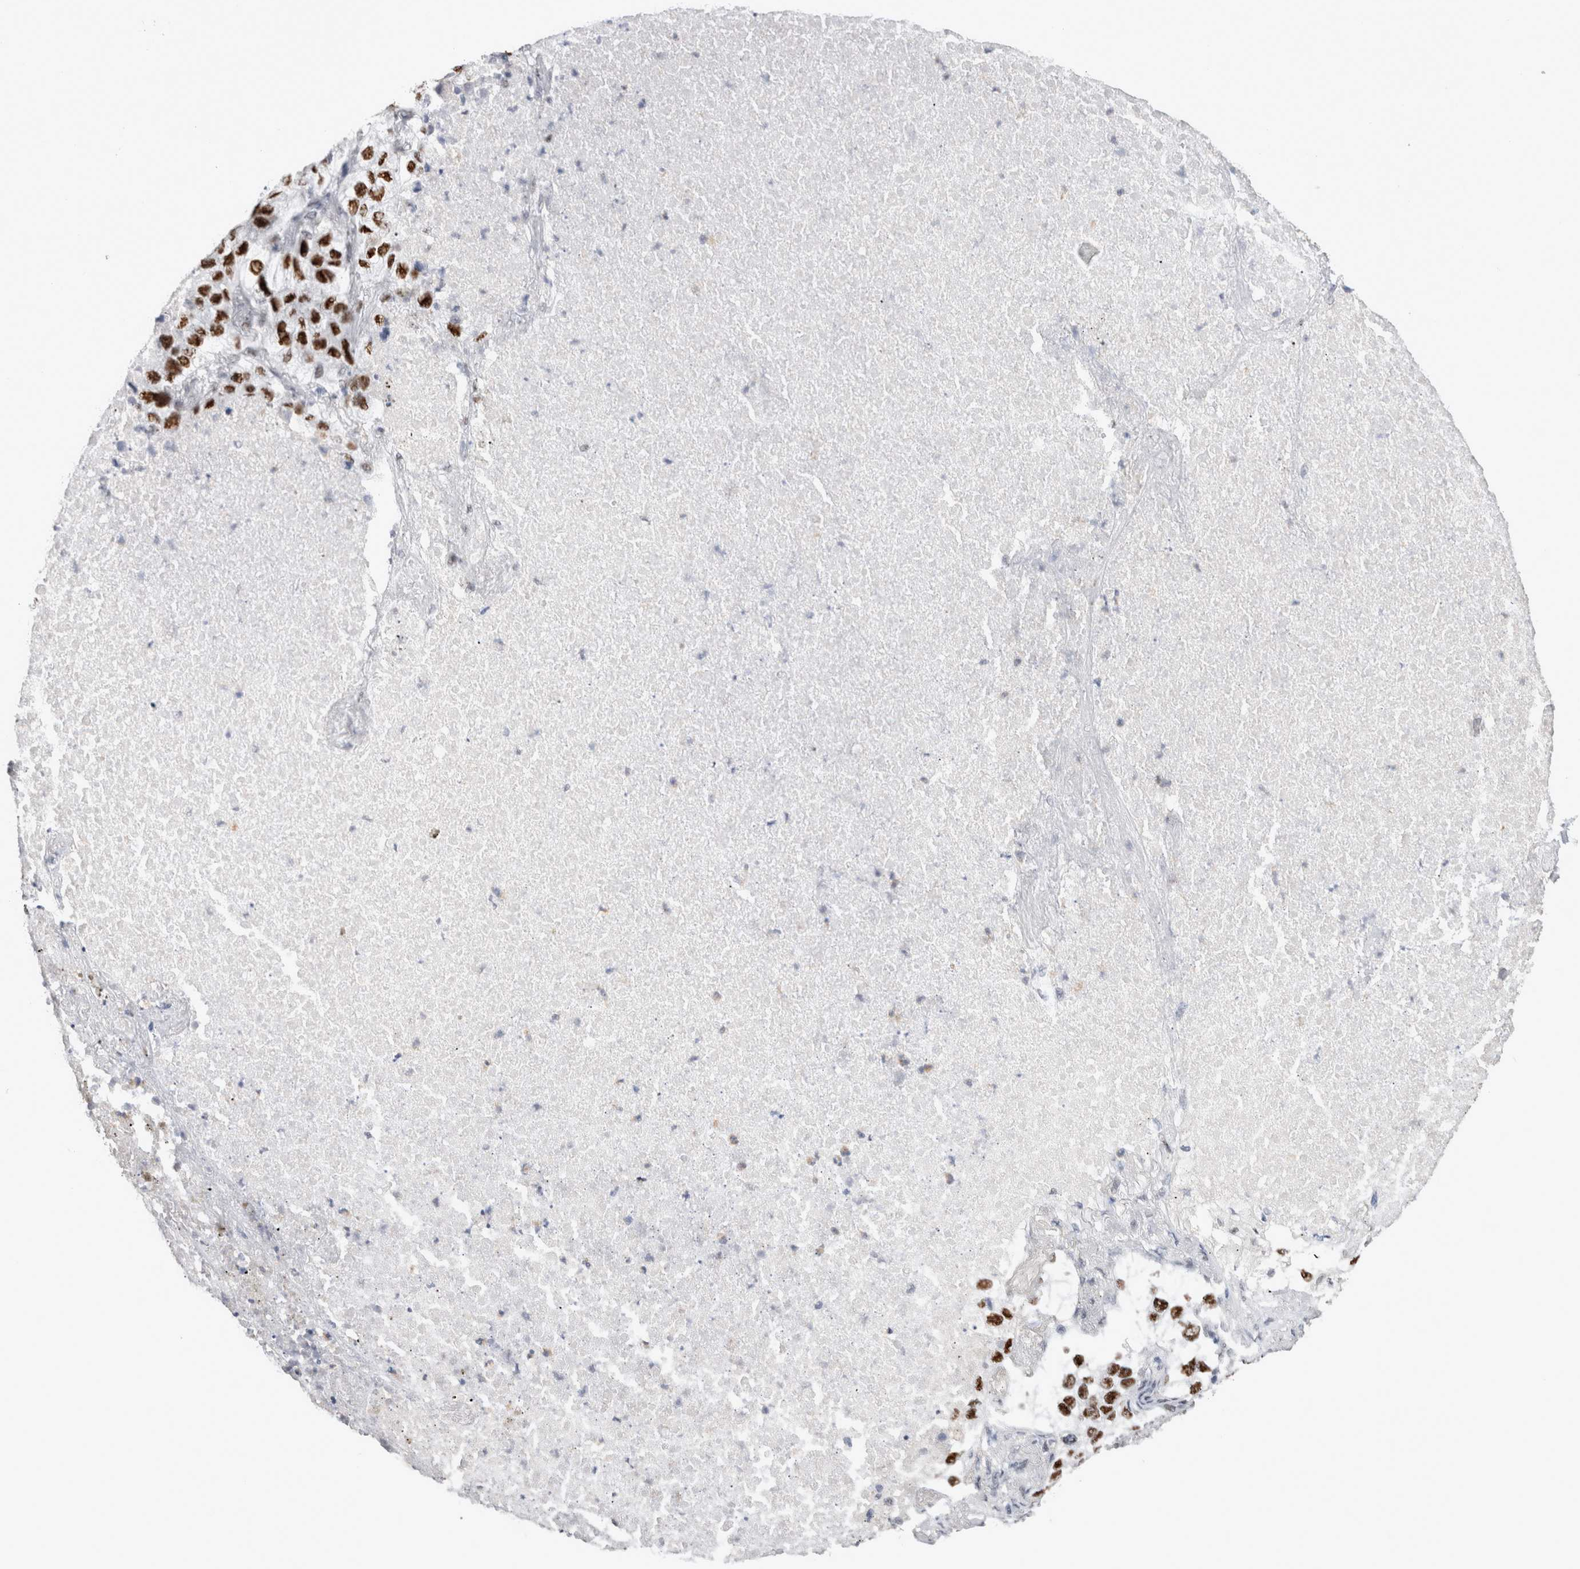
{"staining": {"intensity": "strong", "quantity": ">75%", "location": "nuclear"}, "tissue": "lung cancer", "cell_type": "Tumor cells", "image_type": "cancer", "snomed": [{"axis": "morphology", "description": "Adenocarcinoma, NOS"}, {"axis": "topography", "description": "Lung"}], "caption": "This histopathology image demonstrates adenocarcinoma (lung) stained with IHC to label a protein in brown. The nuclear of tumor cells show strong positivity for the protein. Nuclei are counter-stained blue.", "gene": "RBM6", "patient": {"sex": "male", "age": 63}}